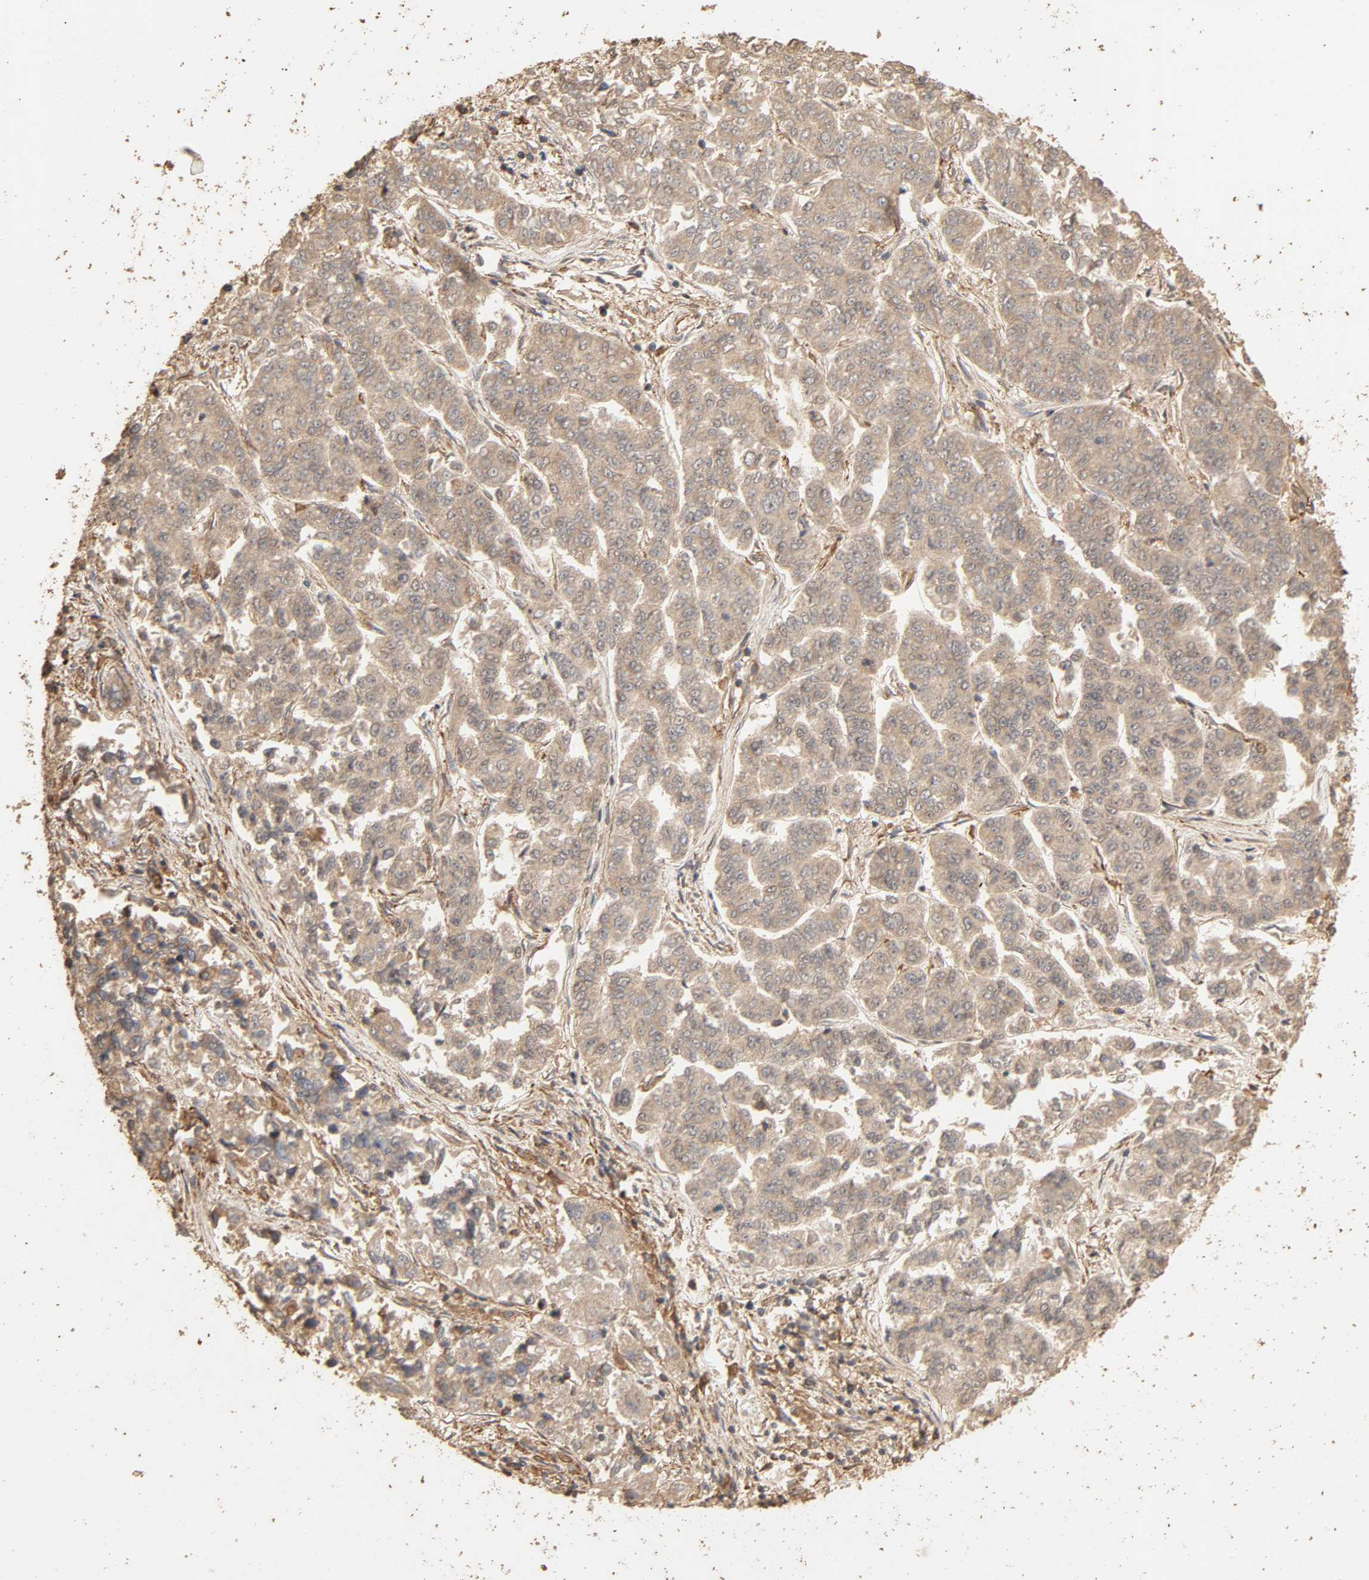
{"staining": {"intensity": "weak", "quantity": ">75%", "location": "cytoplasmic/membranous"}, "tissue": "lung cancer", "cell_type": "Tumor cells", "image_type": "cancer", "snomed": [{"axis": "morphology", "description": "Adenocarcinoma, NOS"}, {"axis": "topography", "description": "Lung"}], "caption": "Adenocarcinoma (lung) stained for a protein (brown) exhibits weak cytoplasmic/membranous positive staining in about >75% of tumor cells.", "gene": "RPS6KA6", "patient": {"sex": "male", "age": 84}}